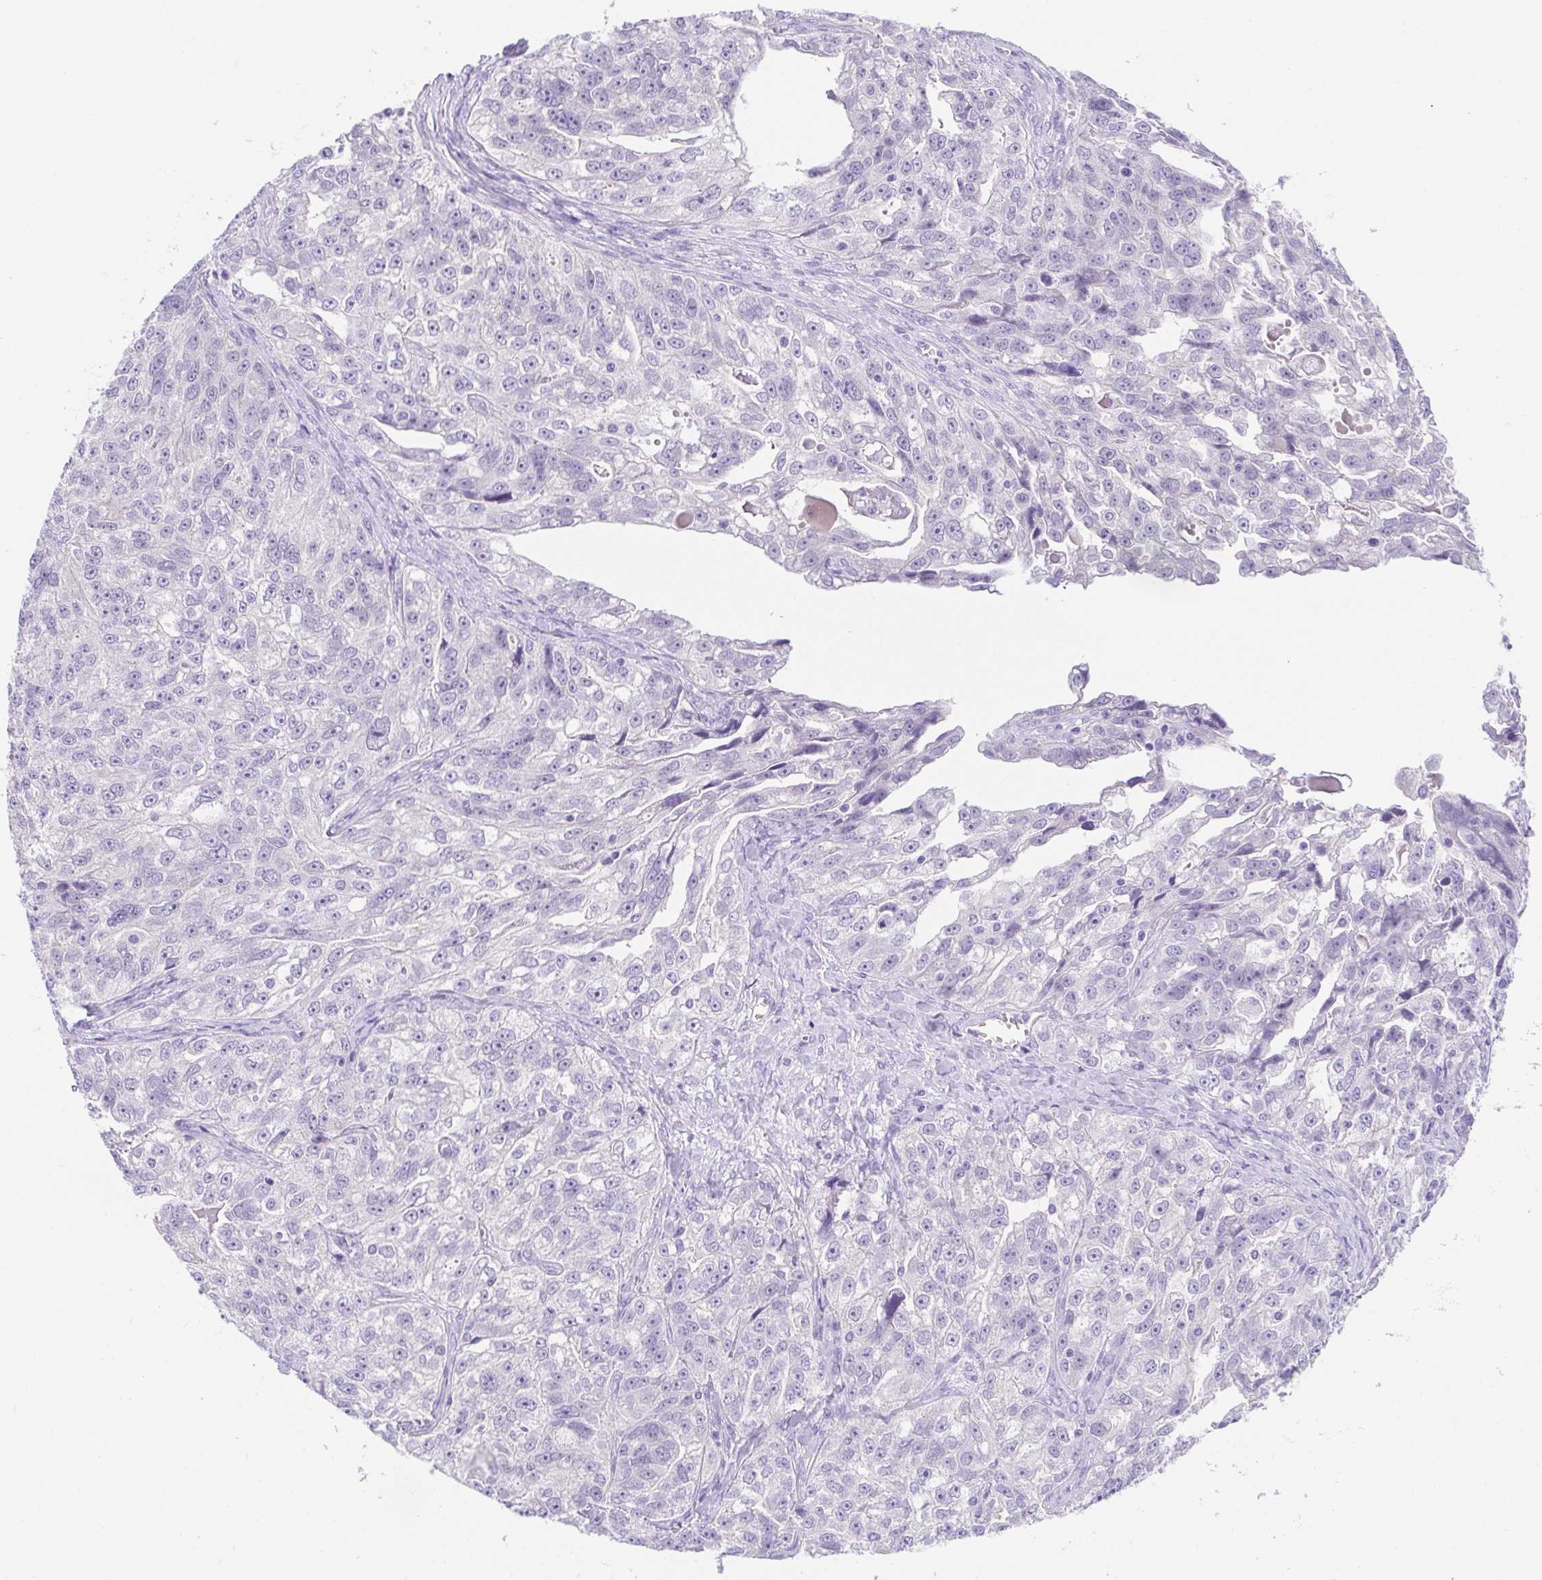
{"staining": {"intensity": "negative", "quantity": "none", "location": "none"}, "tissue": "ovarian cancer", "cell_type": "Tumor cells", "image_type": "cancer", "snomed": [{"axis": "morphology", "description": "Cystadenocarcinoma, serous, NOS"}, {"axis": "topography", "description": "Ovary"}], "caption": "Histopathology image shows no protein expression in tumor cells of ovarian cancer (serous cystadenocarcinoma) tissue. (Brightfield microscopy of DAB (3,3'-diaminobenzidine) immunohistochemistry at high magnification).", "gene": "SPATA4", "patient": {"sex": "female", "age": 51}}